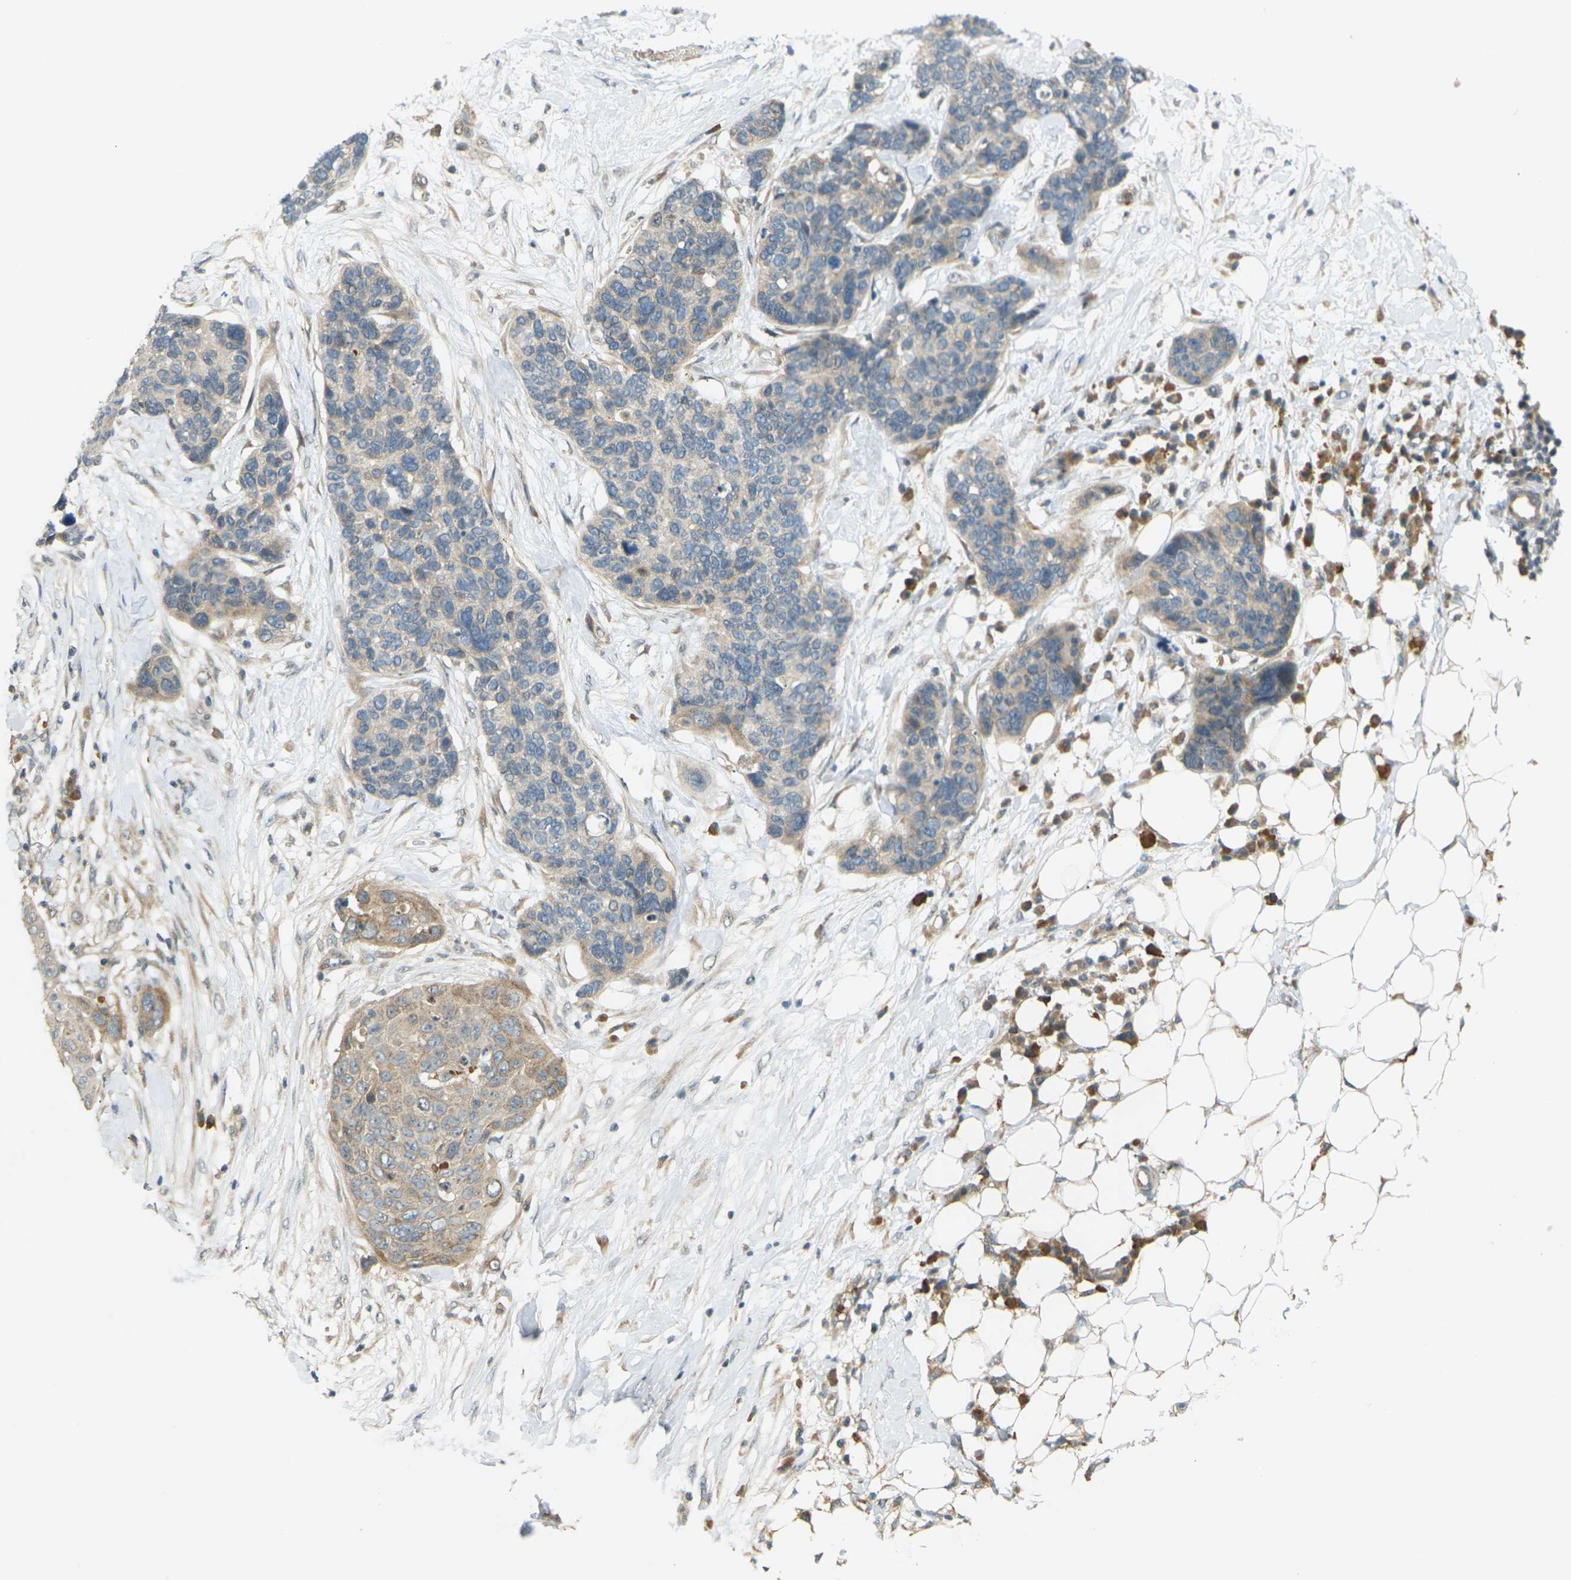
{"staining": {"intensity": "weak", "quantity": ">75%", "location": "cytoplasmic/membranous"}, "tissue": "skin cancer", "cell_type": "Tumor cells", "image_type": "cancer", "snomed": [{"axis": "morphology", "description": "Squamous cell carcinoma in situ, NOS"}, {"axis": "morphology", "description": "Squamous cell carcinoma, NOS"}, {"axis": "topography", "description": "Skin"}], "caption": "High-power microscopy captured an immunohistochemistry (IHC) histopathology image of squamous cell carcinoma (skin), revealing weak cytoplasmic/membranous staining in approximately >75% of tumor cells.", "gene": "SOCS6", "patient": {"sex": "male", "age": 93}}